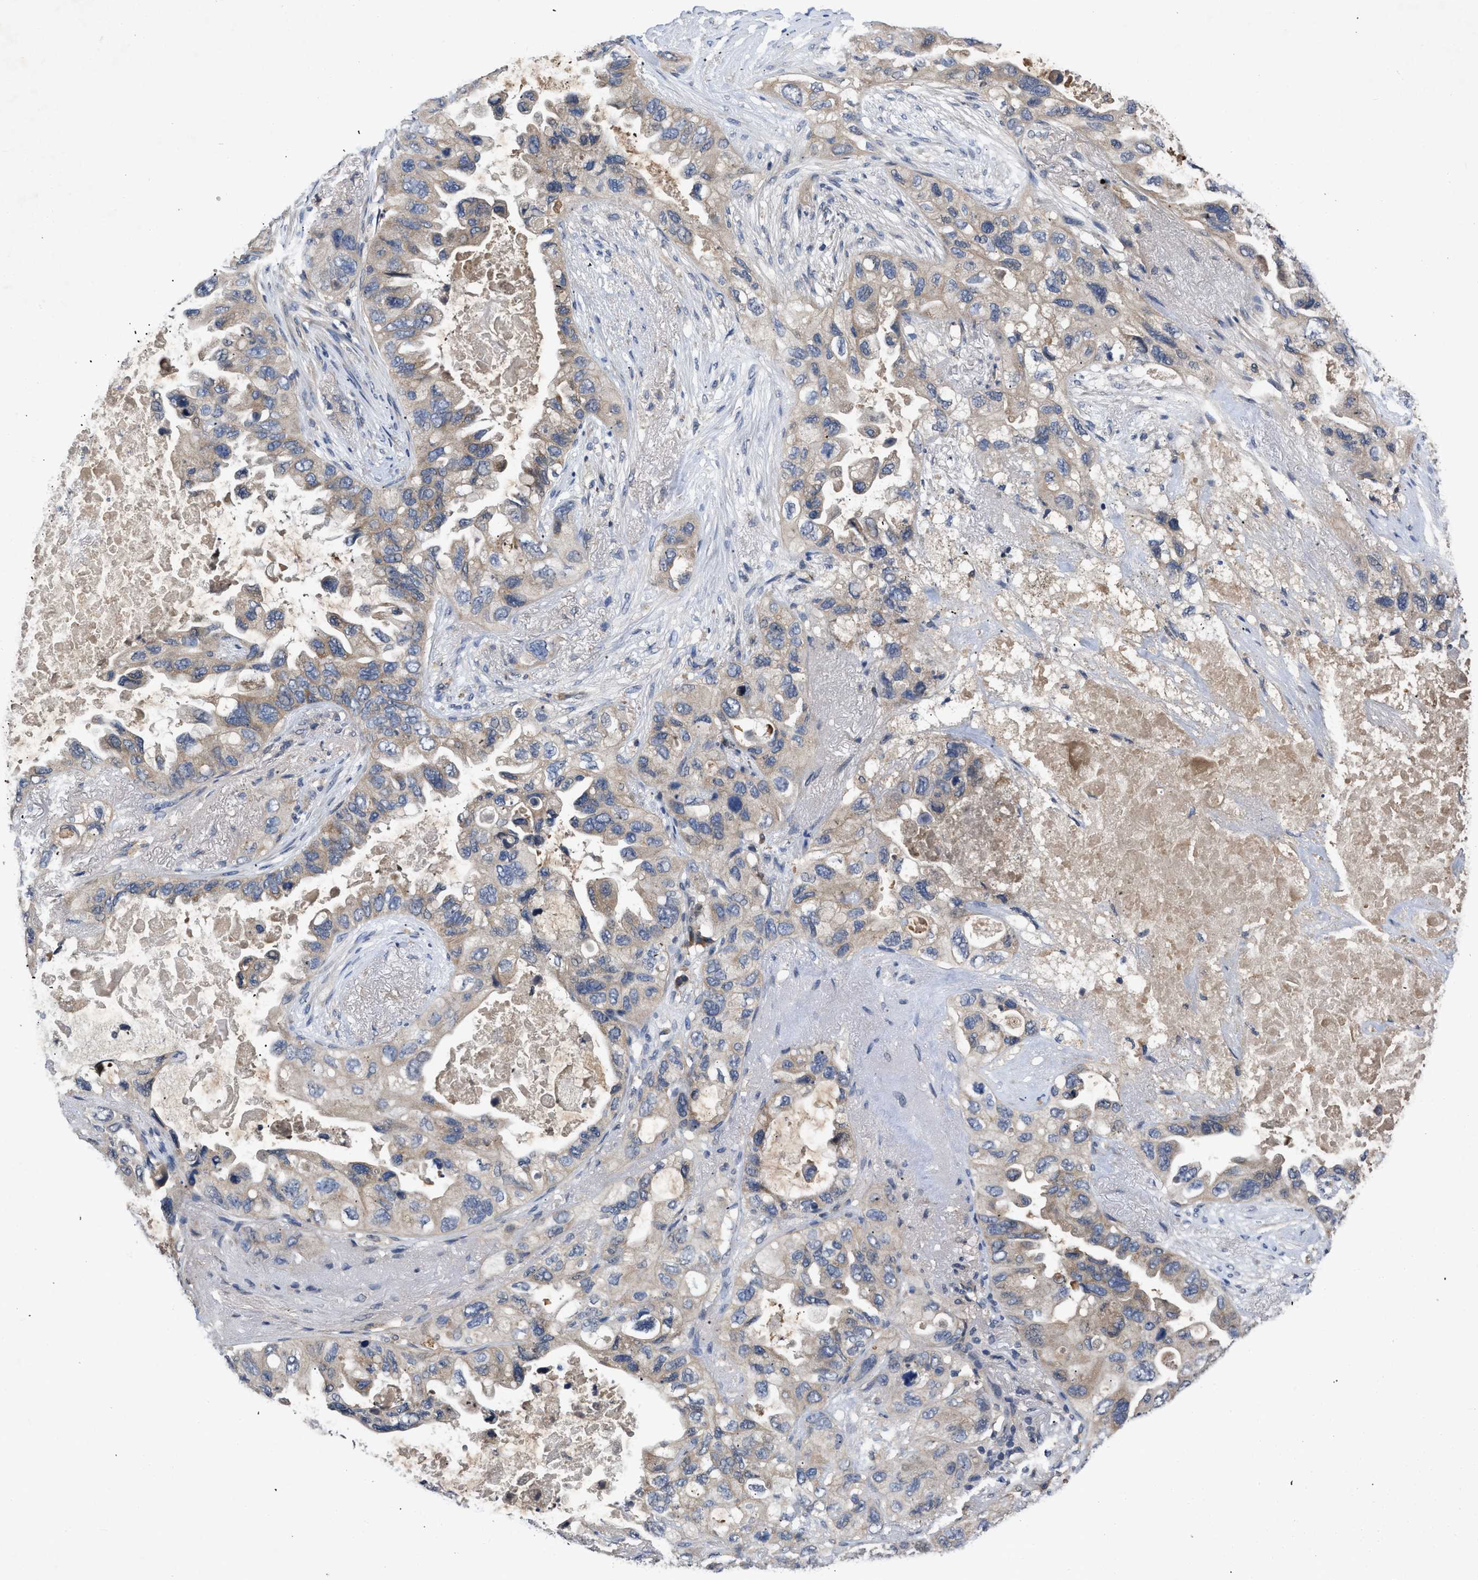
{"staining": {"intensity": "moderate", "quantity": "<25%", "location": "cytoplasmic/membranous"}, "tissue": "lung cancer", "cell_type": "Tumor cells", "image_type": "cancer", "snomed": [{"axis": "morphology", "description": "Squamous cell carcinoma, NOS"}, {"axis": "topography", "description": "Lung"}], "caption": "Immunohistochemistry (IHC) photomicrograph of squamous cell carcinoma (lung) stained for a protein (brown), which reveals low levels of moderate cytoplasmic/membranous positivity in about <25% of tumor cells.", "gene": "VPS4A", "patient": {"sex": "female", "age": 73}}